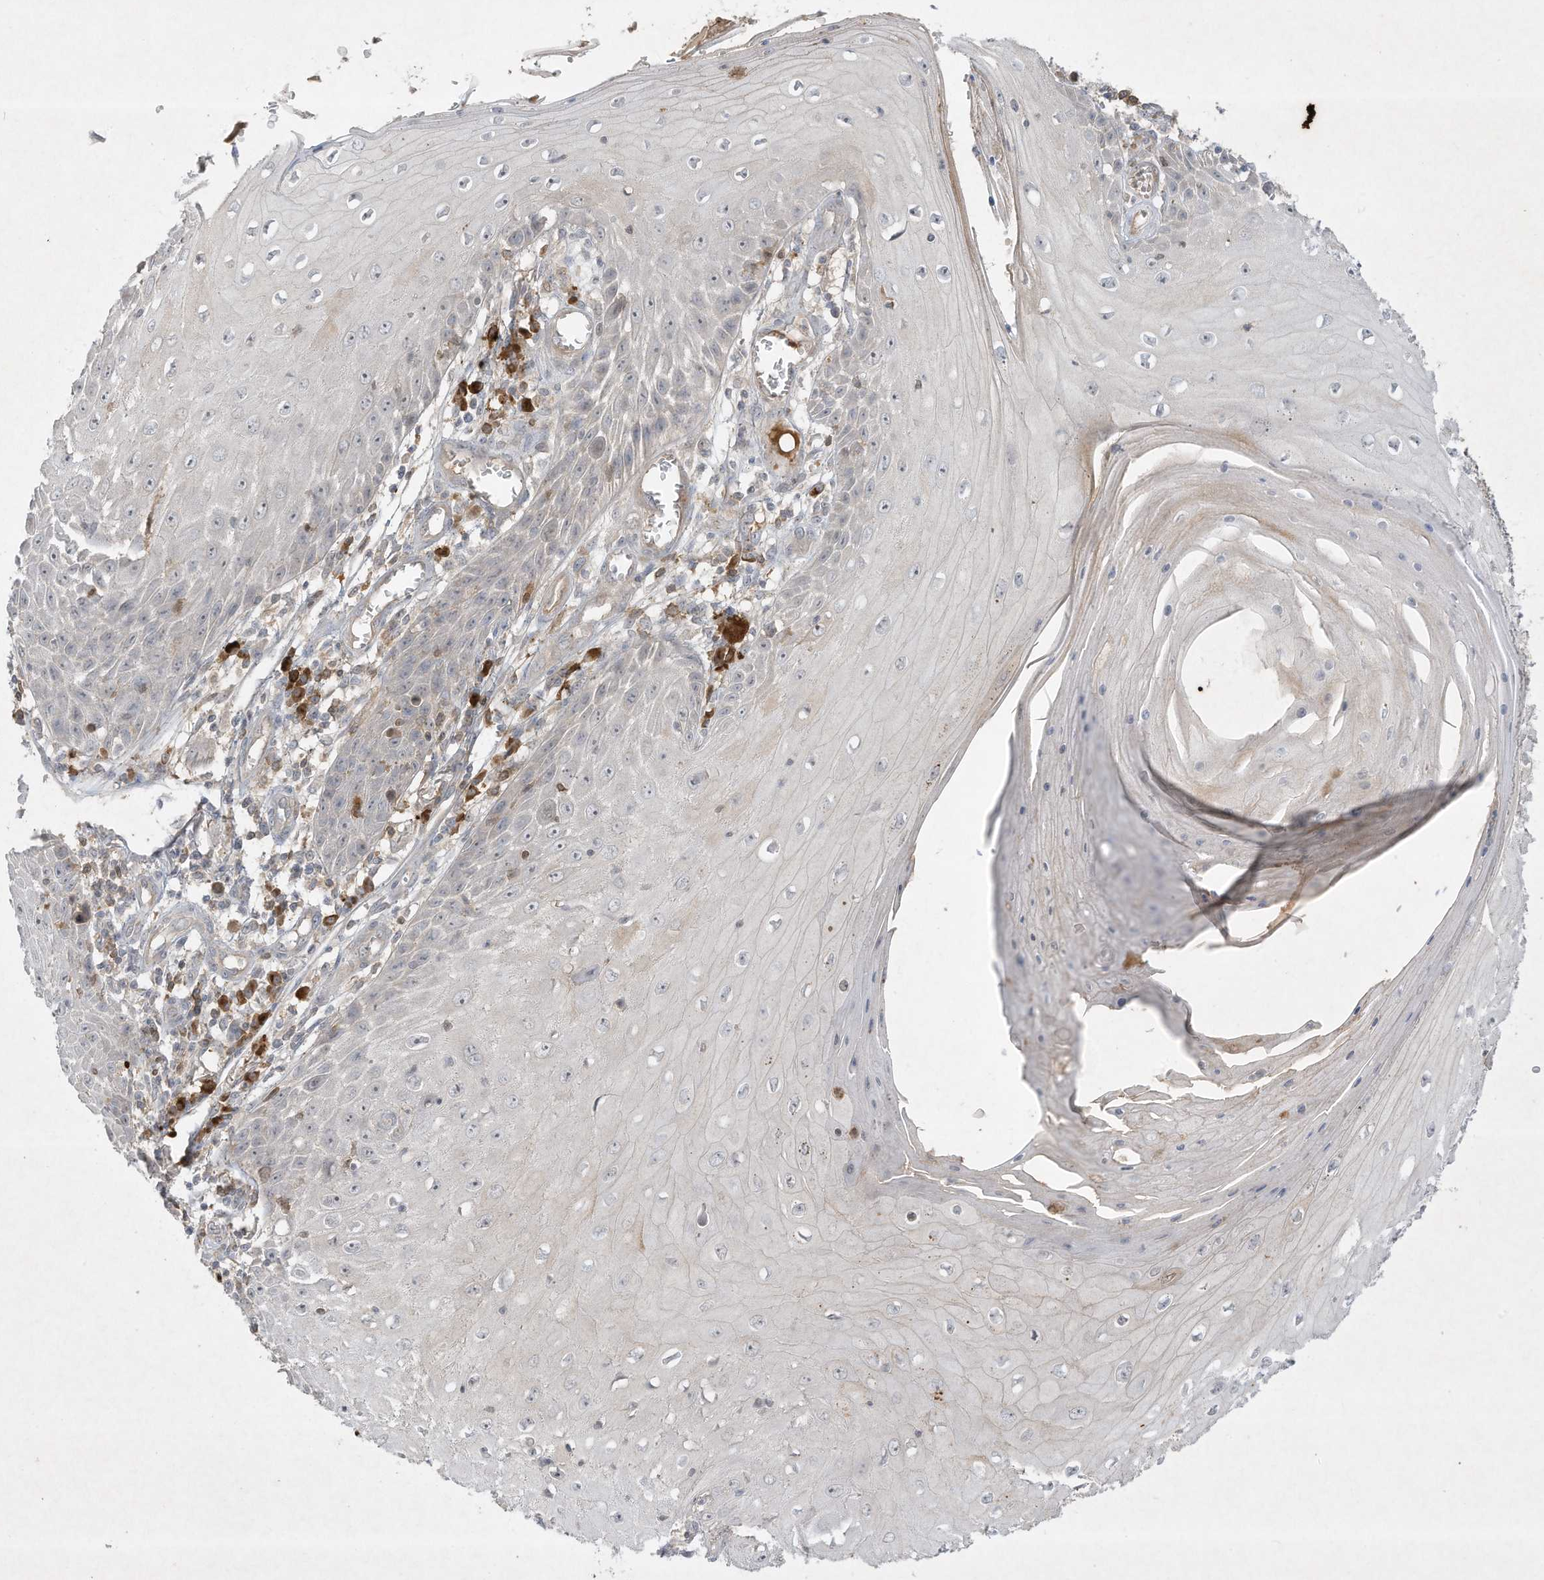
{"staining": {"intensity": "negative", "quantity": "none", "location": "none"}, "tissue": "skin cancer", "cell_type": "Tumor cells", "image_type": "cancer", "snomed": [{"axis": "morphology", "description": "Squamous cell carcinoma, NOS"}, {"axis": "topography", "description": "Skin"}], "caption": "DAB (3,3'-diaminobenzidine) immunohistochemical staining of skin squamous cell carcinoma shows no significant staining in tumor cells.", "gene": "FETUB", "patient": {"sex": "female", "age": 73}}